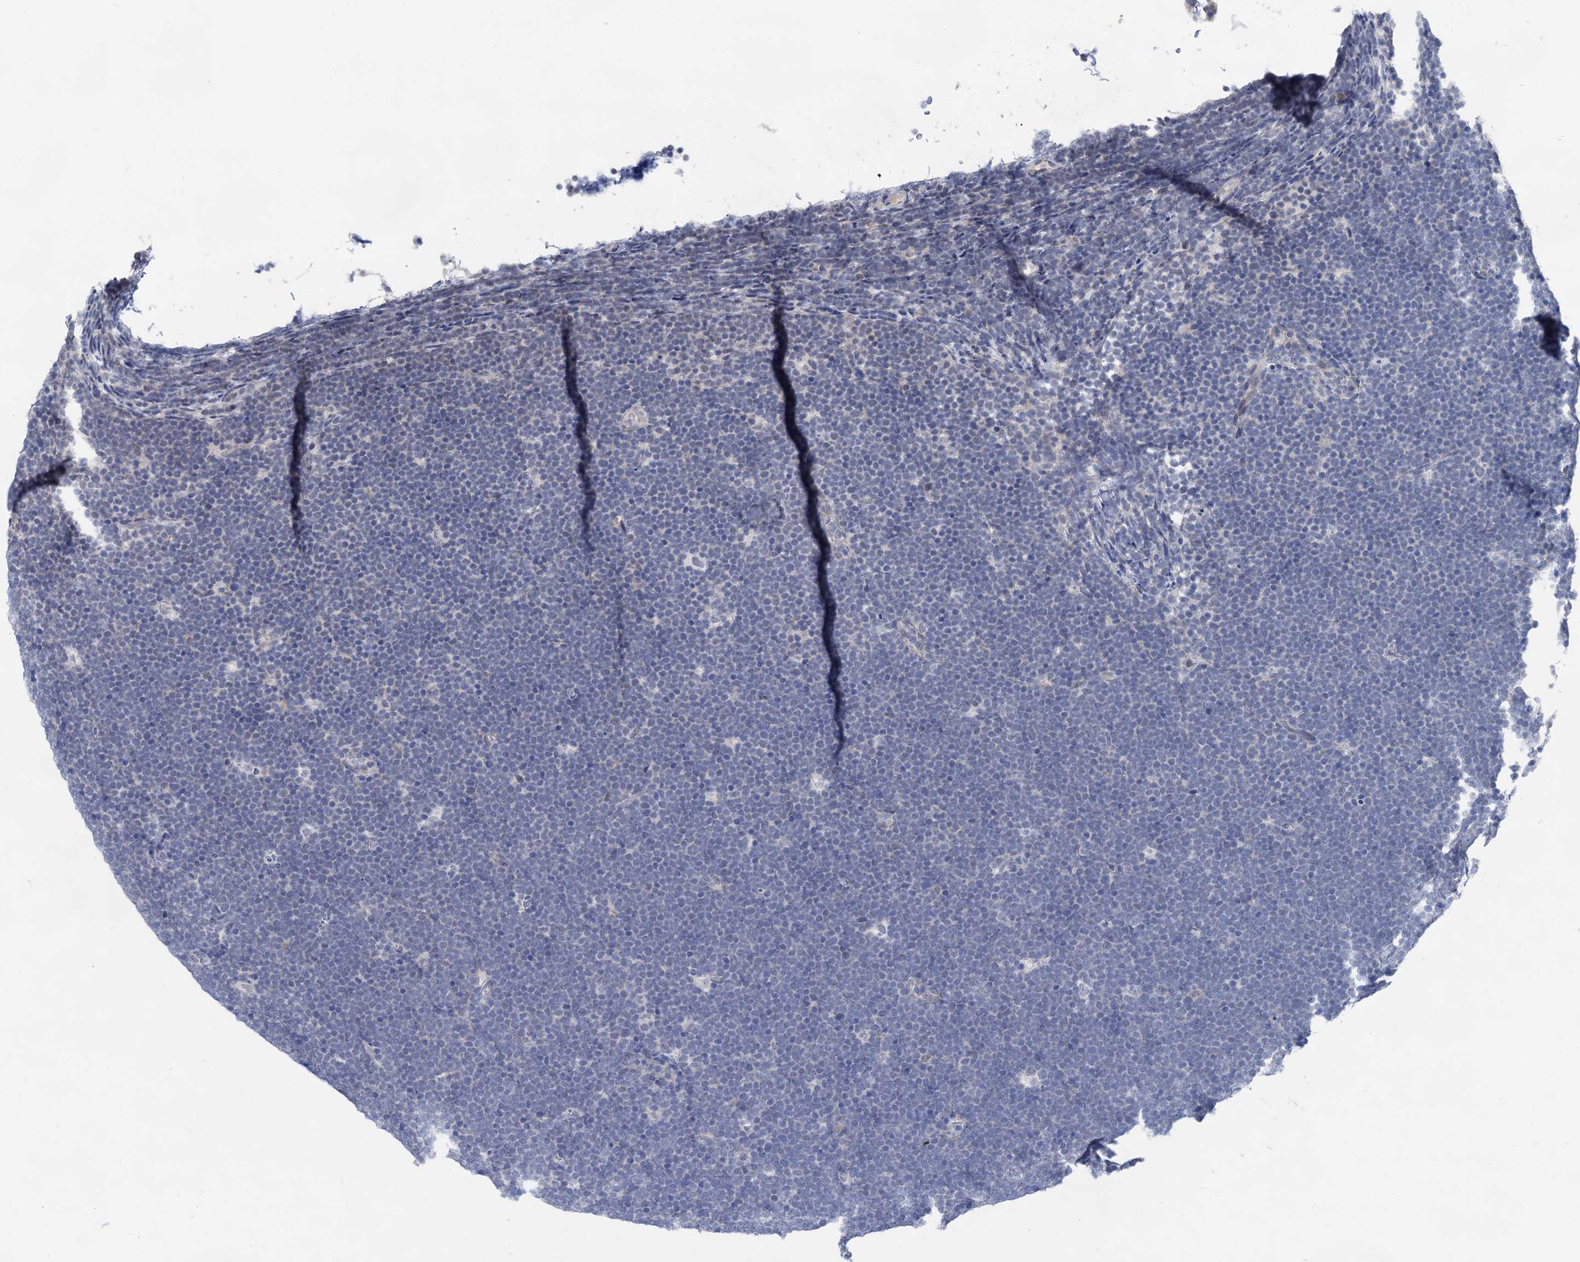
{"staining": {"intensity": "negative", "quantity": "none", "location": "none"}, "tissue": "lymphoma", "cell_type": "Tumor cells", "image_type": "cancer", "snomed": [{"axis": "morphology", "description": "Malignant lymphoma, non-Hodgkin's type, High grade"}, {"axis": "topography", "description": "Lymph node"}], "caption": "Tumor cells are negative for protein expression in human lymphoma.", "gene": "CAPRIN2", "patient": {"sex": "male", "age": 13}}